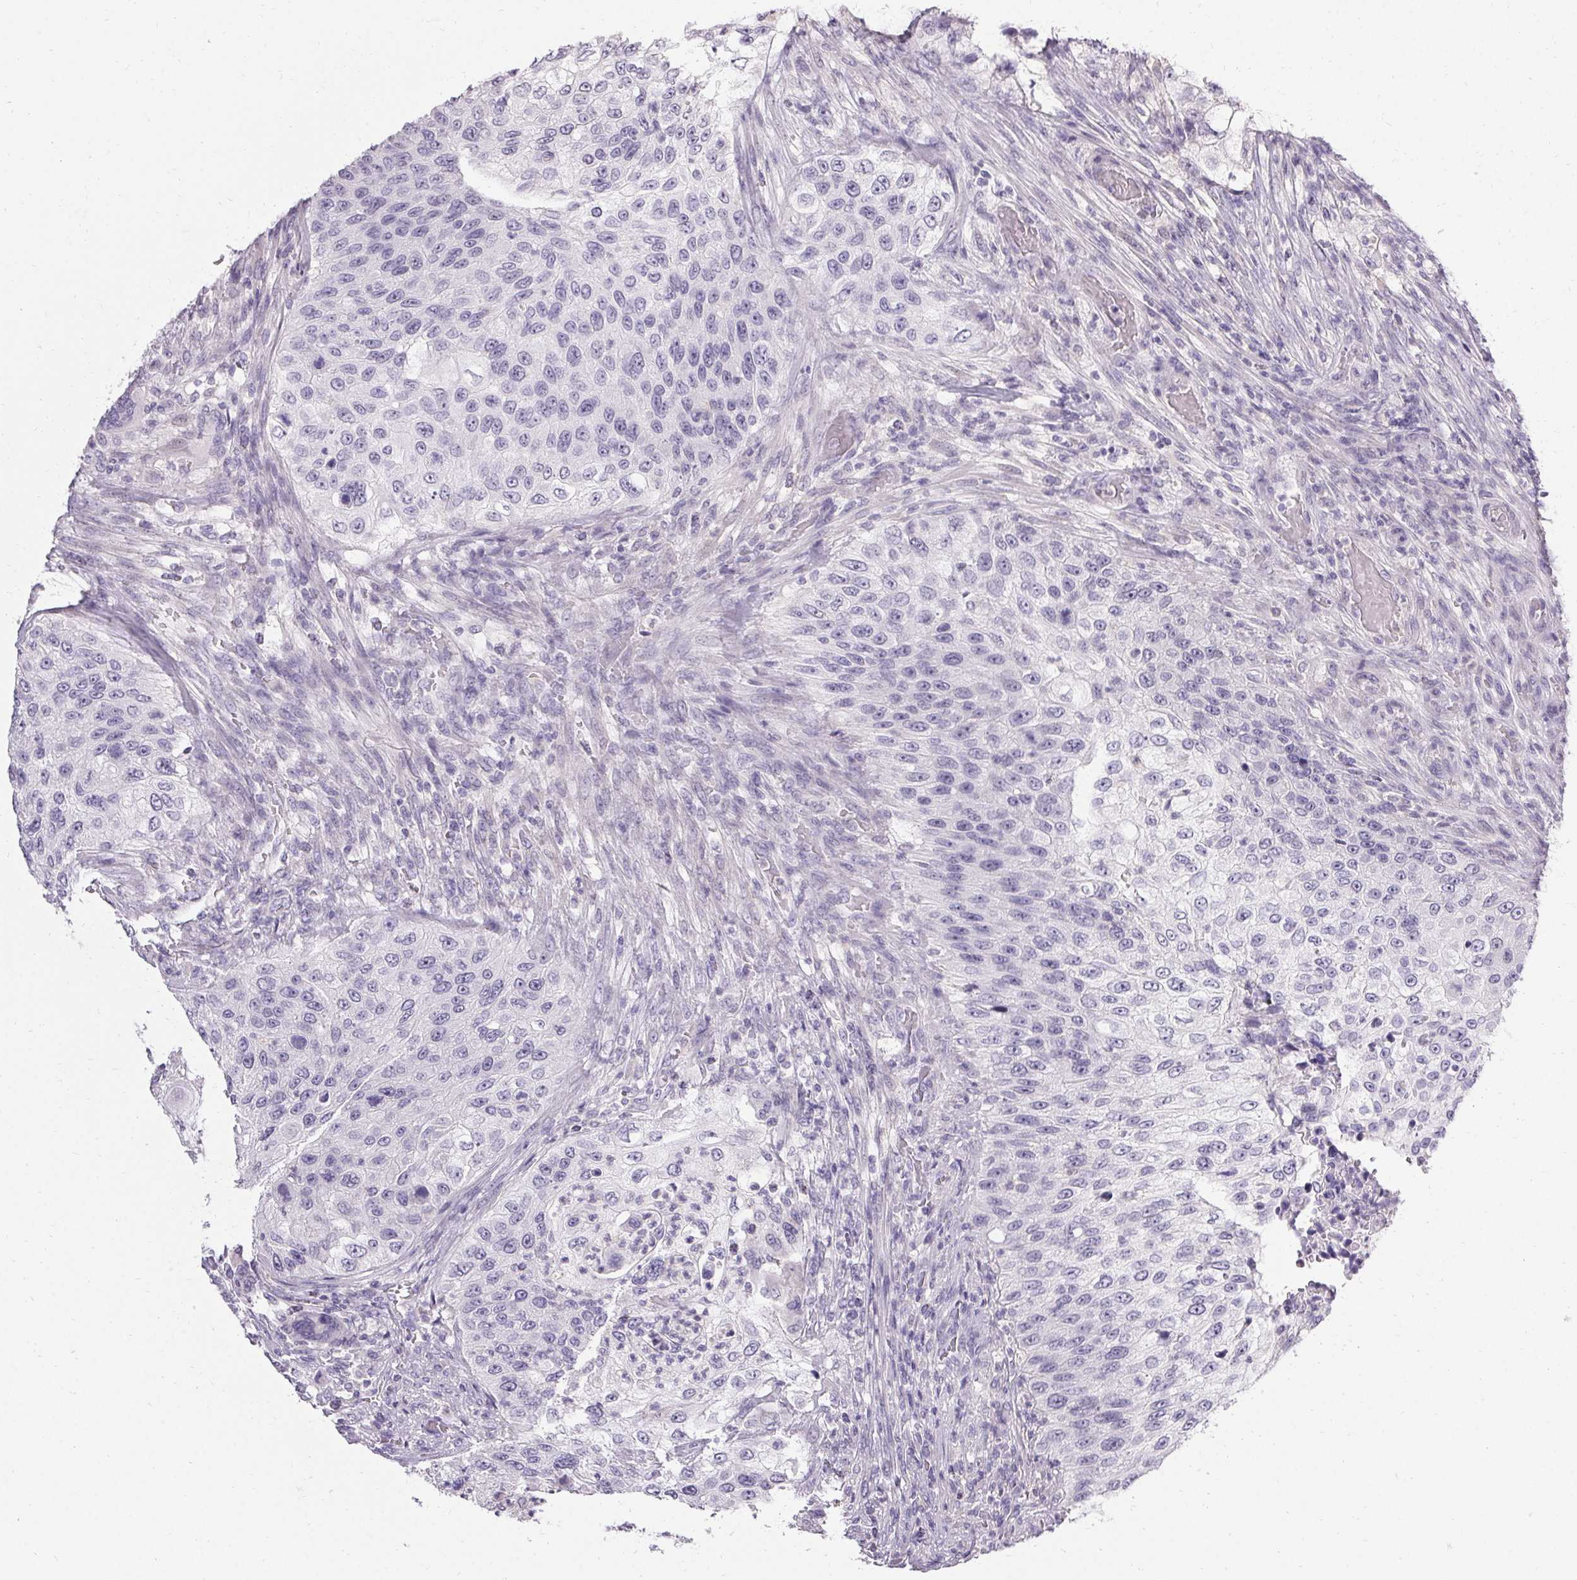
{"staining": {"intensity": "negative", "quantity": "none", "location": "none"}, "tissue": "urothelial cancer", "cell_type": "Tumor cells", "image_type": "cancer", "snomed": [{"axis": "morphology", "description": "Urothelial carcinoma, High grade"}, {"axis": "topography", "description": "Urinary bladder"}], "caption": "Immunohistochemistry of urothelial cancer exhibits no positivity in tumor cells.", "gene": "PMEL", "patient": {"sex": "female", "age": 60}}